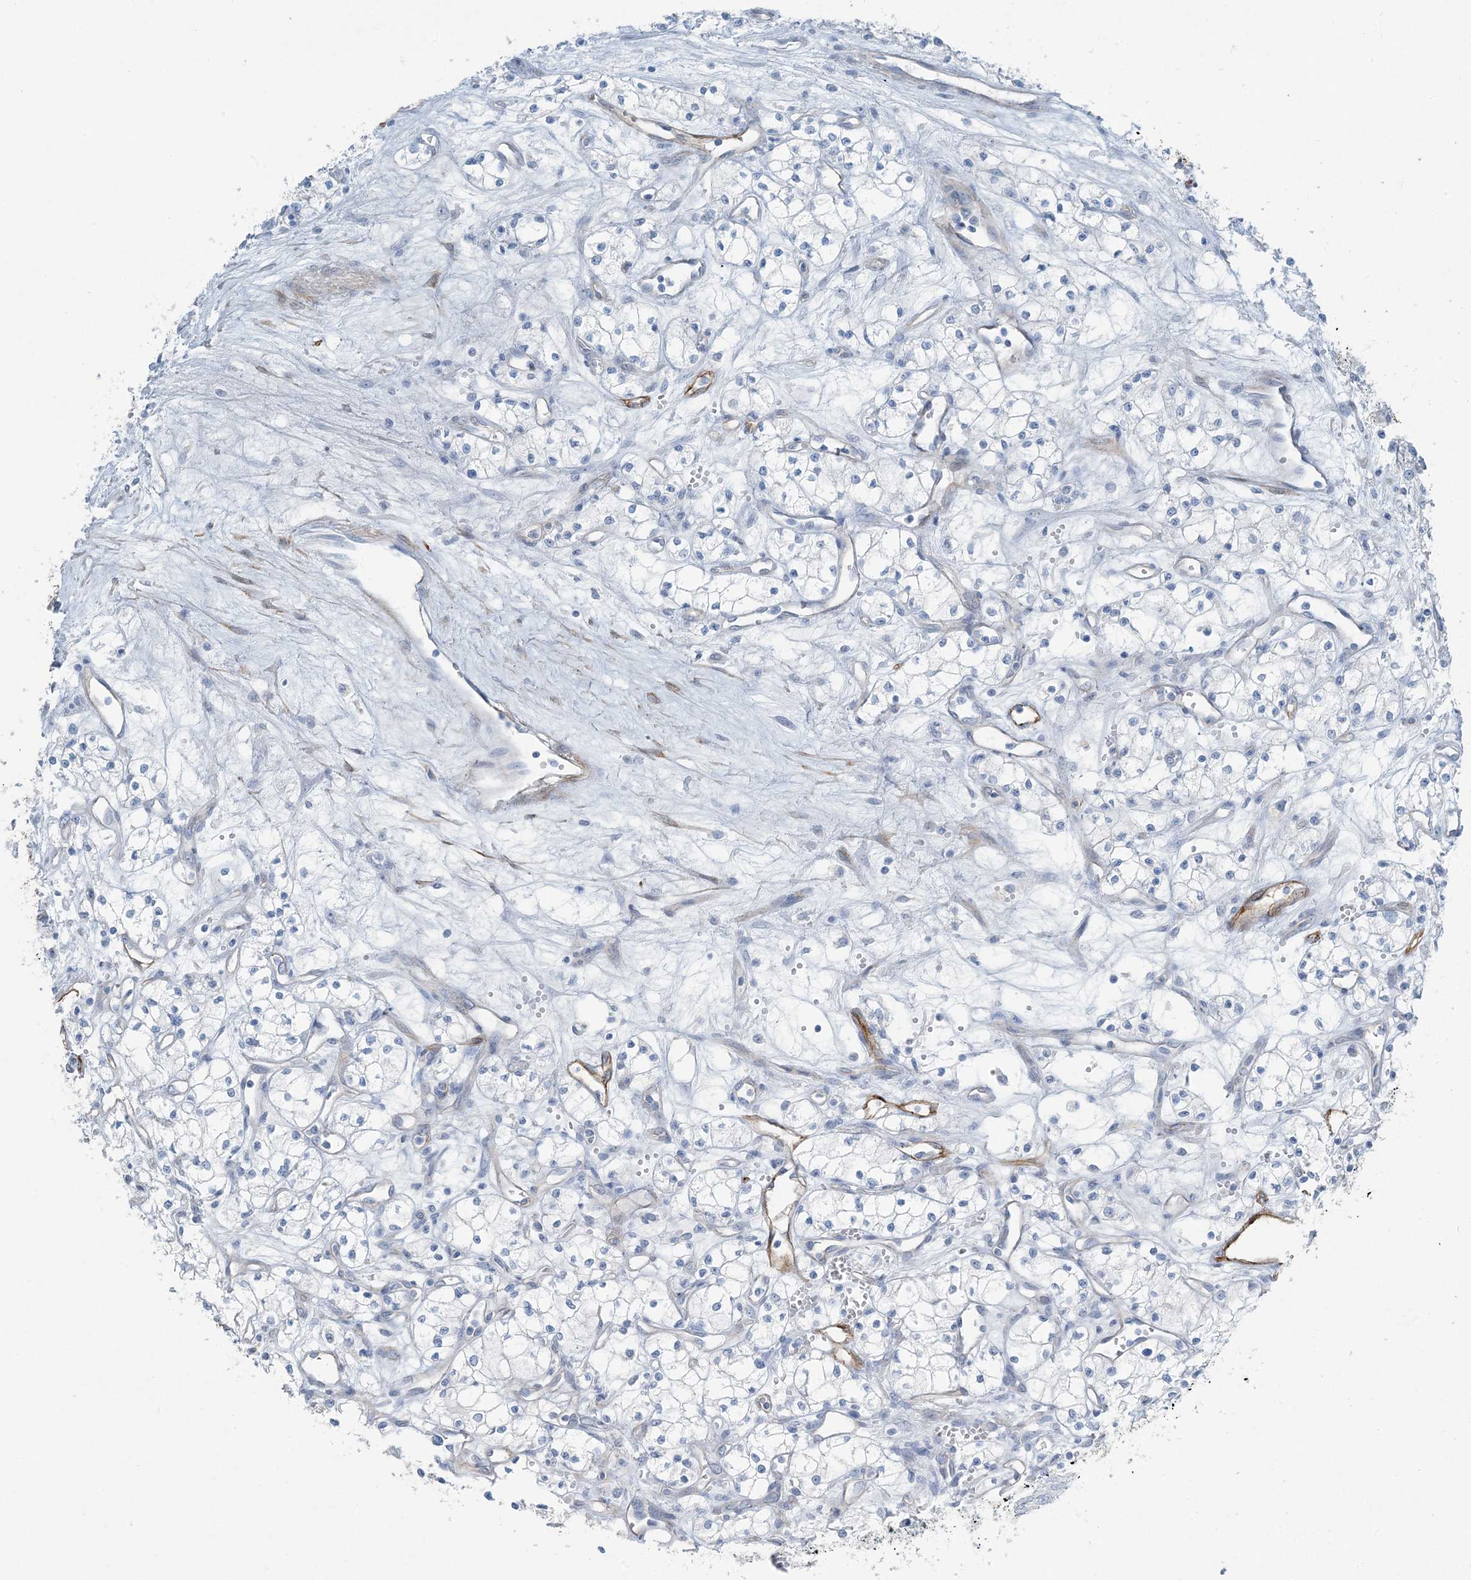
{"staining": {"intensity": "negative", "quantity": "none", "location": "none"}, "tissue": "renal cancer", "cell_type": "Tumor cells", "image_type": "cancer", "snomed": [{"axis": "morphology", "description": "Adenocarcinoma, NOS"}, {"axis": "topography", "description": "Kidney"}], "caption": "This image is of renal cancer (adenocarcinoma) stained with immunohistochemistry to label a protein in brown with the nuclei are counter-stained blue. There is no expression in tumor cells.", "gene": "PGM5", "patient": {"sex": "male", "age": 59}}